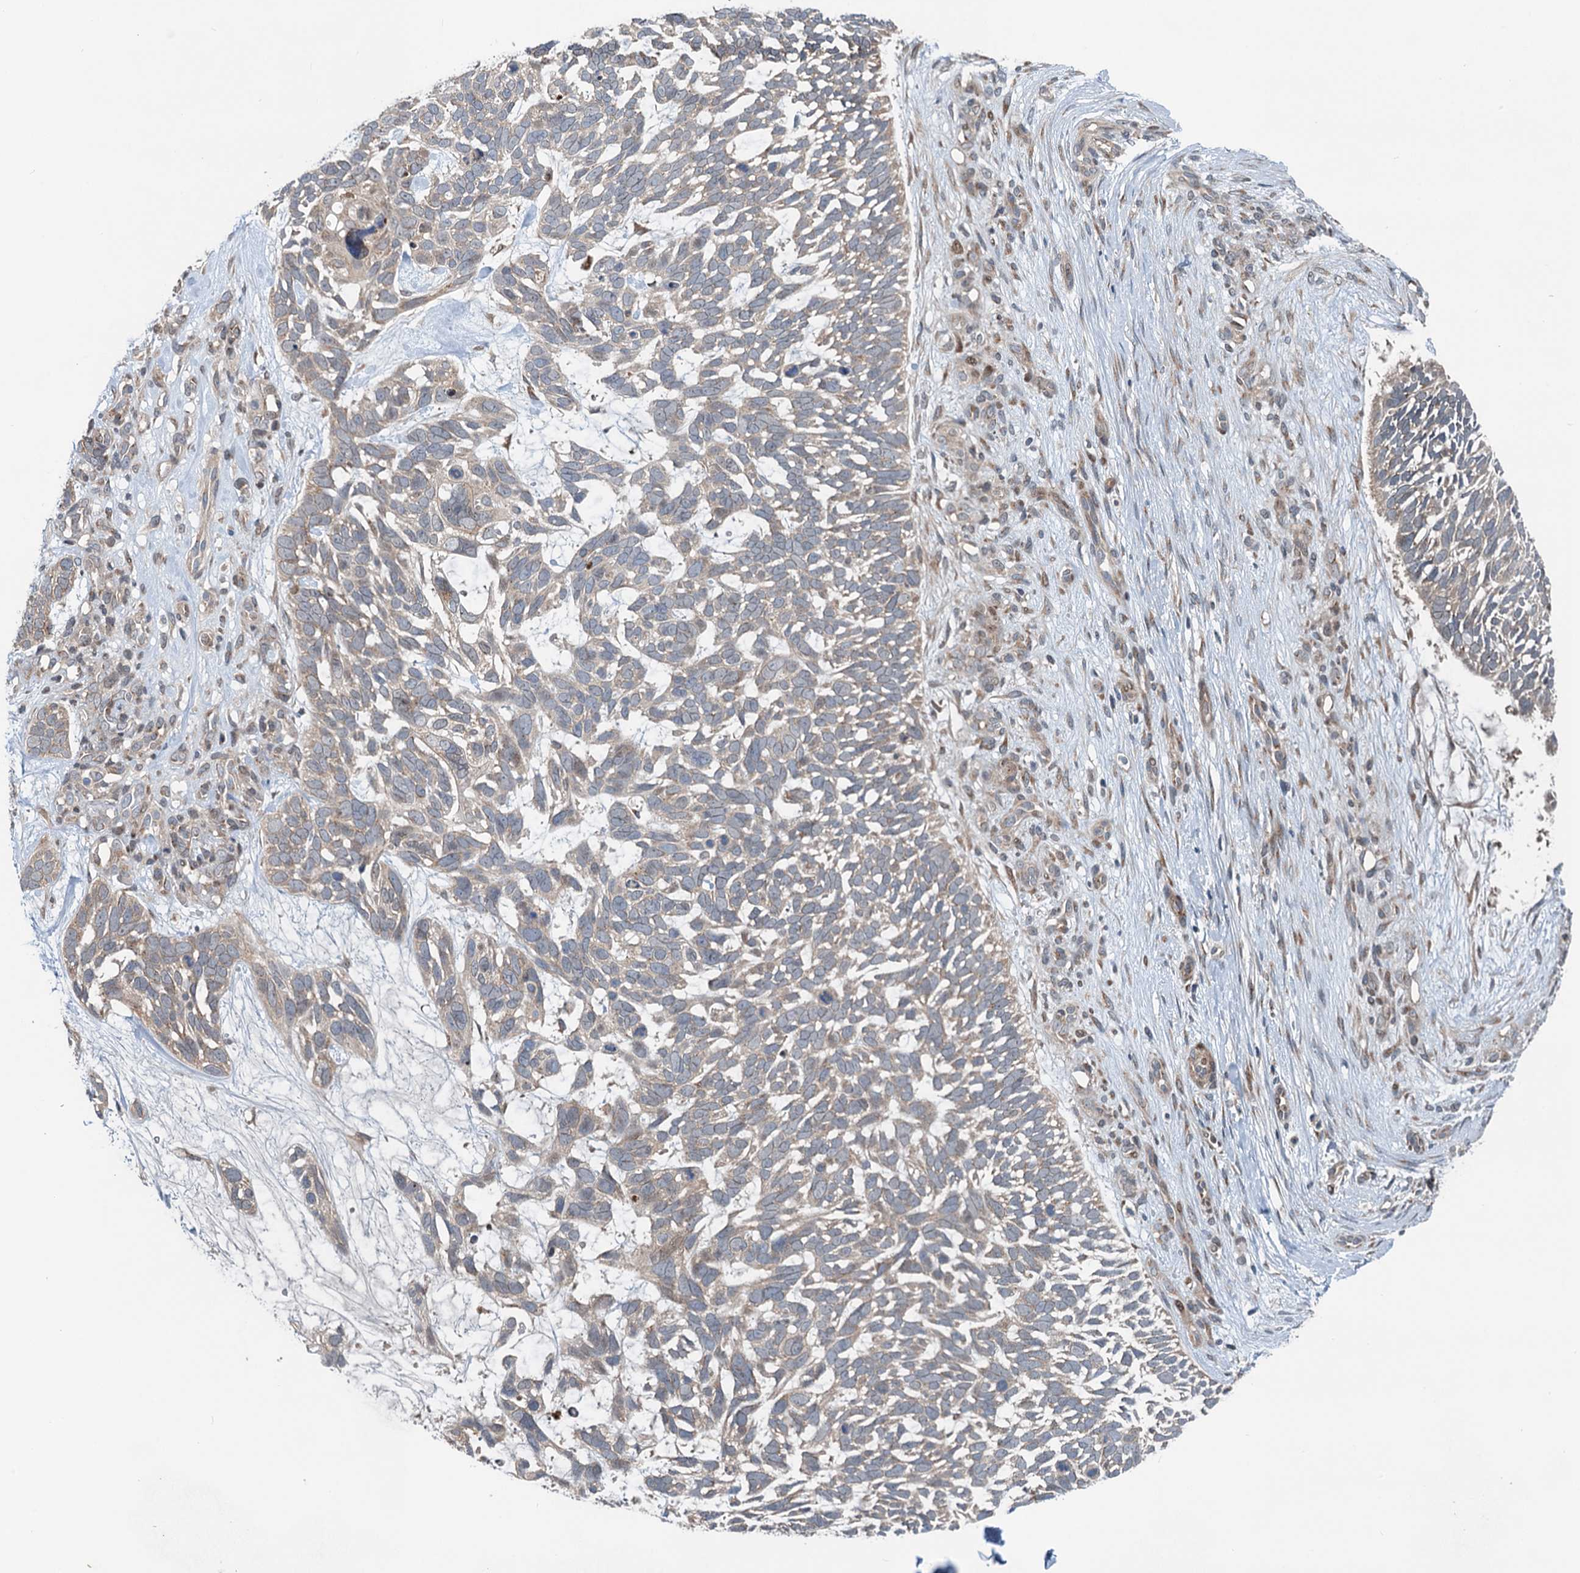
{"staining": {"intensity": "weak", "quantity": "<25%", "location": "cytoplasmic/membranous"}, "tissue": "skin cancer", "cell_type": "Tumor cells", "image_type": "cancer", "snomed": [{"axis": "morphology", "description": "Basal cell carcinoma"}, {"axis": "topography", "description": "Skin"}], "caption": "A micrograph of skin cancer (basal cell carcinoma) stained for a protein displays no brown staining in tumor cells.", "gene": "DYNC2I2", "patient": {"sex": "male", "age": 88}}